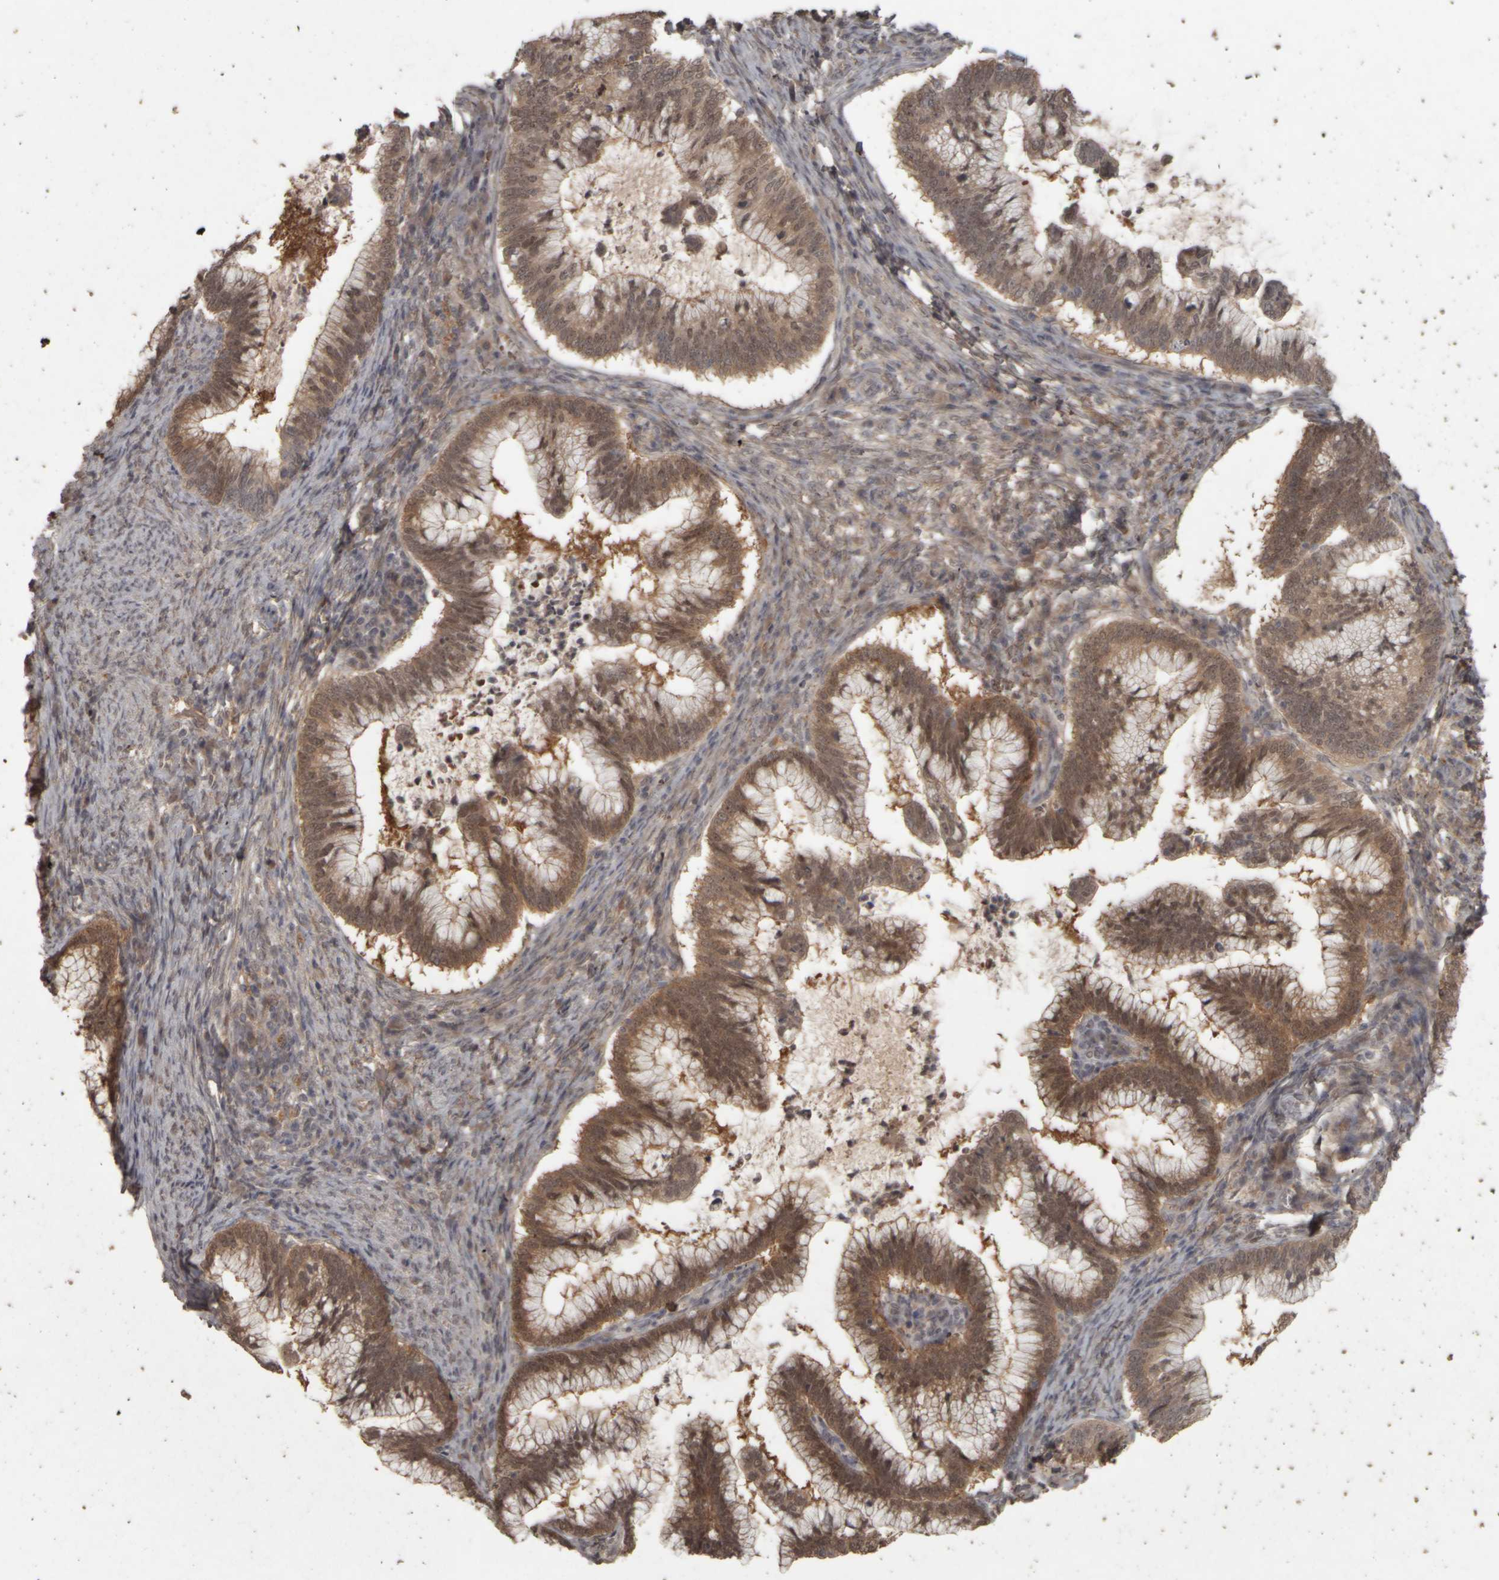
{"staining": {"intensity": "moderate", "quantity": ">75%", "location": "cytoplasmic/membranous"}, "tissue": "cervical cancer", "cell_type": "Tumor cells", "image_type": "cancer", "snomed": [{"axis": "morphology", "description": "Adenocarcinoma, NOS"}, {"axis": "topography", "description": "Cervix"}], "caption": "A photomicrograph showing moderate cytoplasmic/membranous staining in approximately >75% of tumor cells in cervical adenocarcinoma, as visualized by brown immunohistochemical staining.", "gene": "ACO1", "patient": {"sex": "female", "age": 36}}